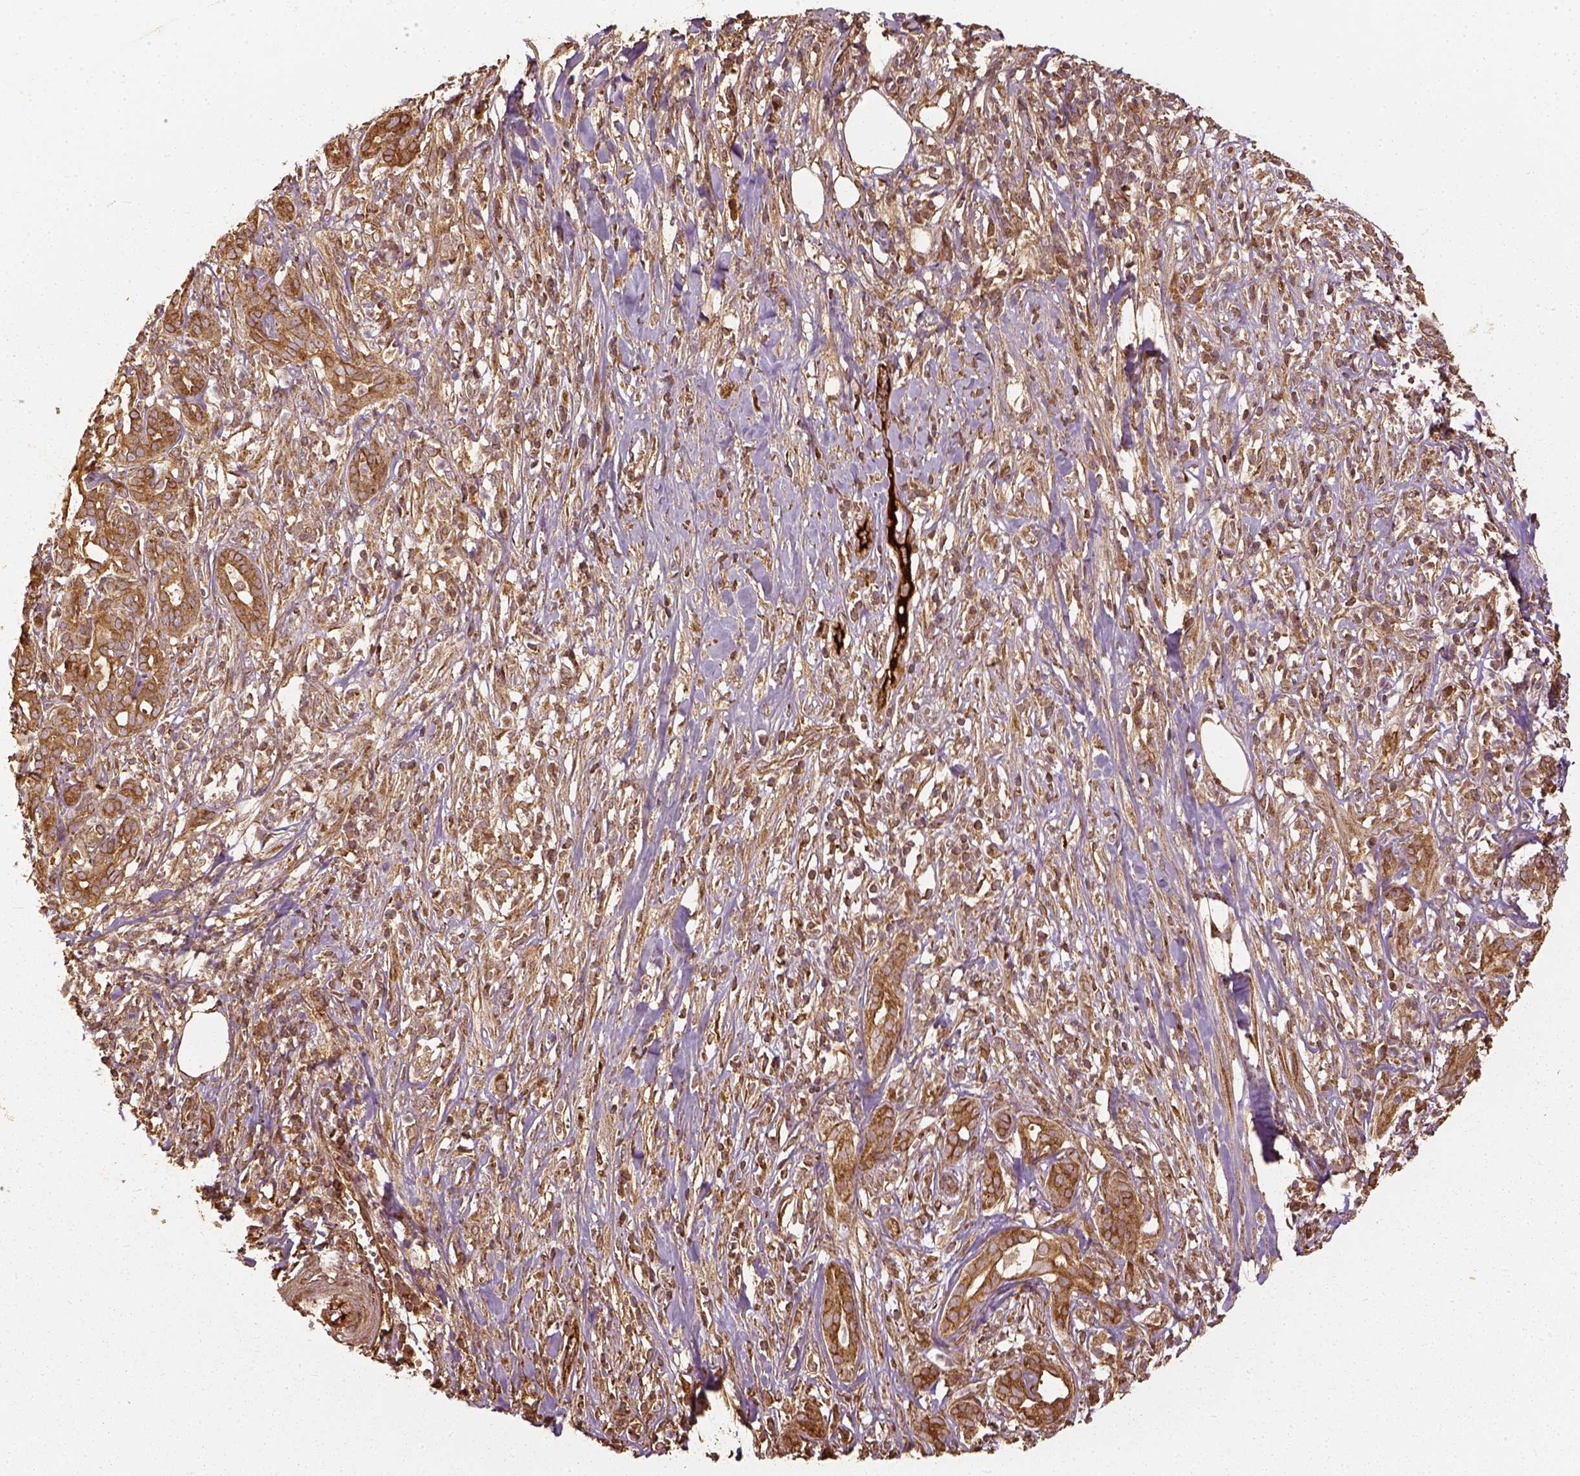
{"staining": {"intensity": "moderate", "quantity": ">75%", "location": "cytoplasmic/membranous"}, "tissue": "pancreatic cancer", "cell_type": "Tumor cells", "image_type": "cancer", "snomed": [{"axis": "morphology", "description": "Adenocarcinoma, NOS"}, {"axis": "topography", "description": "Pancreas"}], "caption": "DAB (3,3'-diaminobenzidine) immunohistochemical staining of human pancreatic cancer (adenocarcinoma) exhibits moderate cytoplasmic/membranous protein positivity in approximately >75% of tumor cells.", "gene": "VEGFA", "patient": {"sex": "male", "age": 61}}